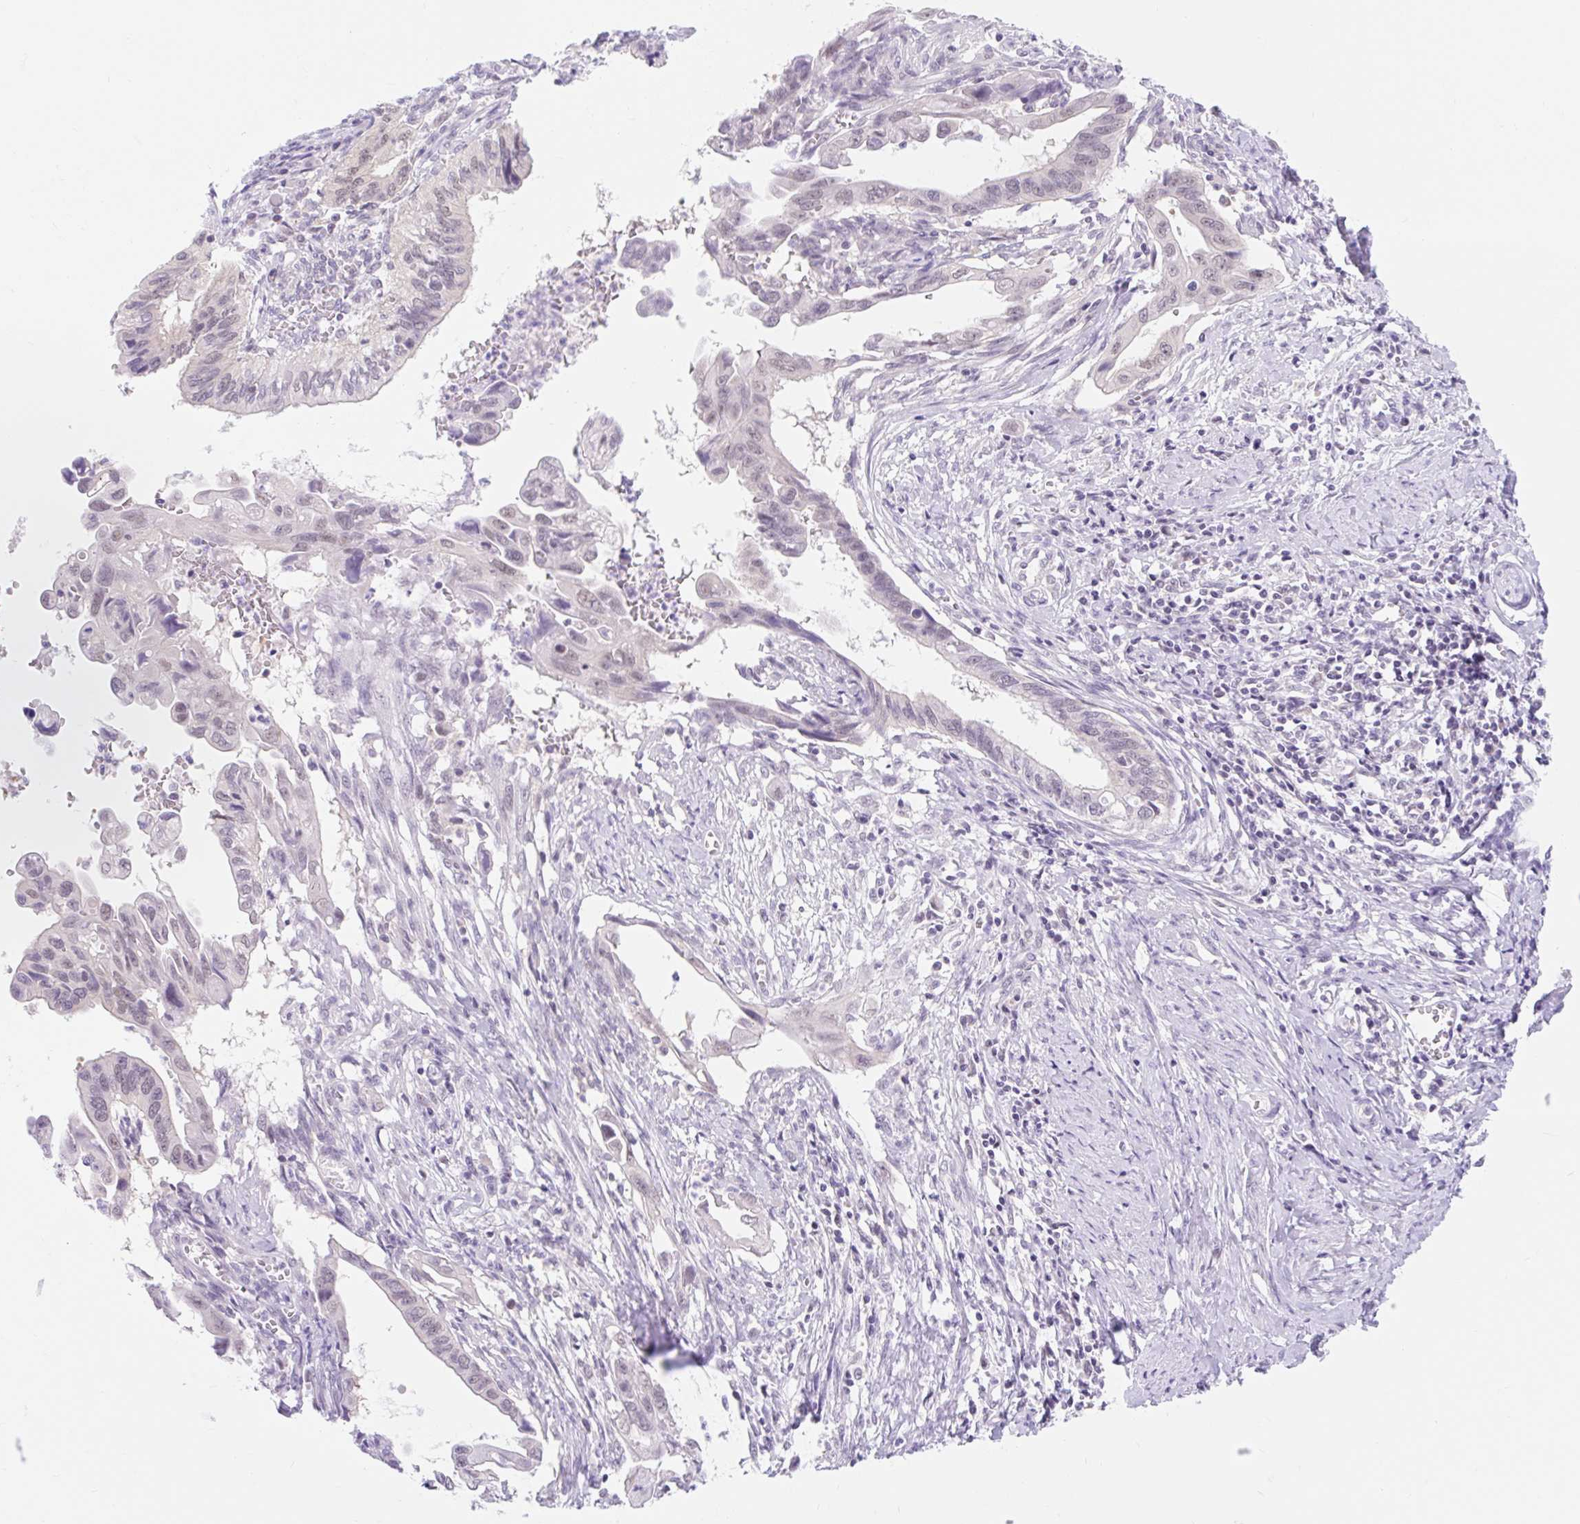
{"staining": {"intensity": "negative", "quantity": "none", "location": "none"}, "tissue": "cervical cancer", "cell_type": "Tumor cells", "image_type": "cancer", "snomed": [{"axis": "morphology", "description": "Adenocarcinoma, NOS"}, {"axis": "topography", "description": "Cervix"}], "caption": "A high-resolution photomicrograph shows IHC staining of cervical cancer (adenocarcinoma), which displays no significant staining in tumor cells.", "gene": "ITPK1", "patient": {"sex": "female", "age": 42}}